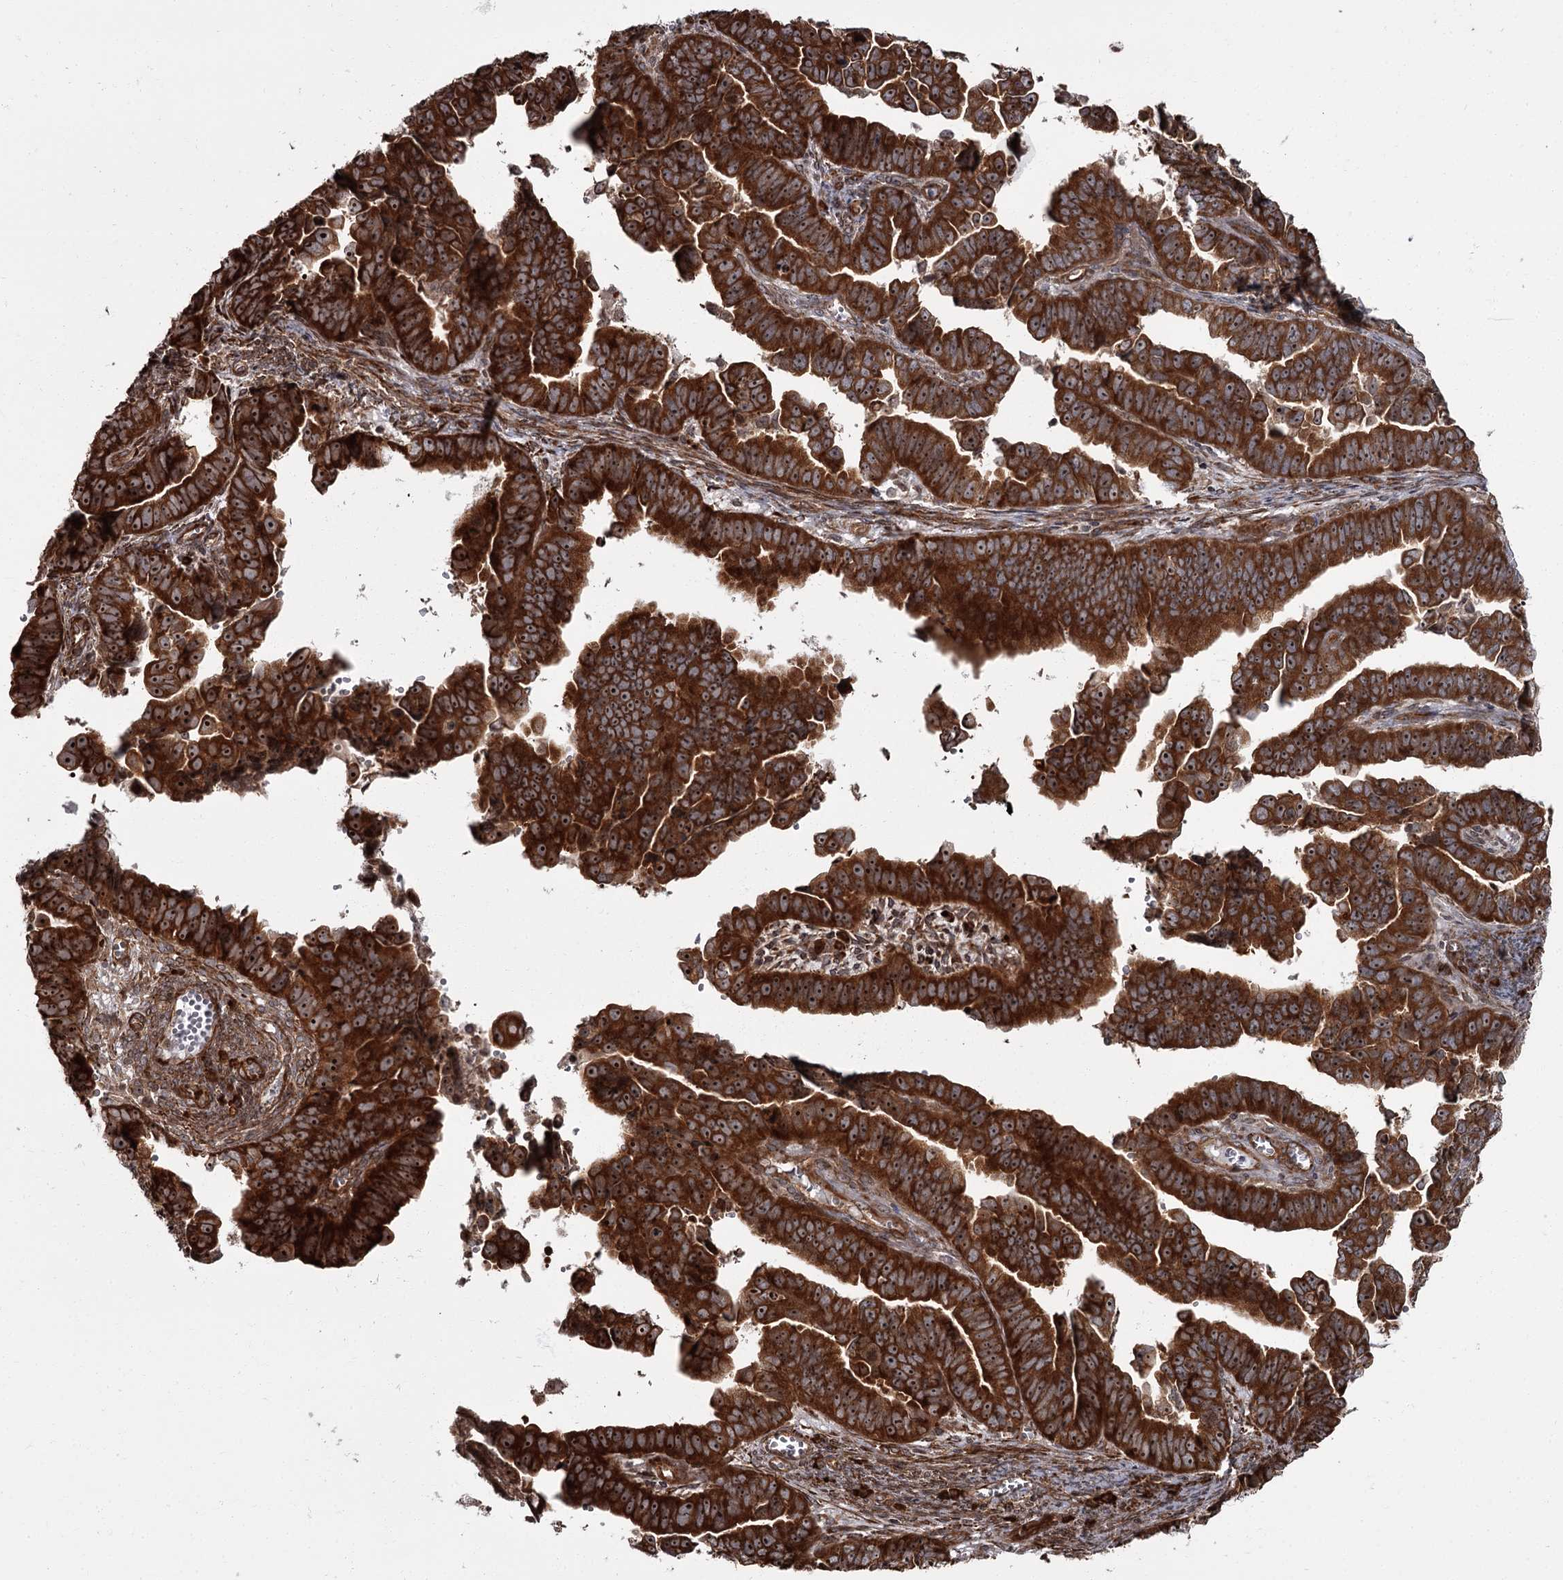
{"staining": {"intensity": "strong", "quantity": ">75%", "location": "cytoplasmic/membranous,nuclear"}, "tissue": "endometrial cancer", "cell_type": "Tumor cells", "image_type": "cancer", "snomed": [{"axis": "morphology", "description": "Adenocarcinoma, NOS"}, {"axis": "topography", "description": "Endometrium"}], "caption": "The image displays staining of endometrial cancer, revealing strong cytoplasmic/membranous and nuclear protein positivity (brown color) within tumor cells.", "gene": "THAP9", "patient": {"sex": "female", "age": 75}}